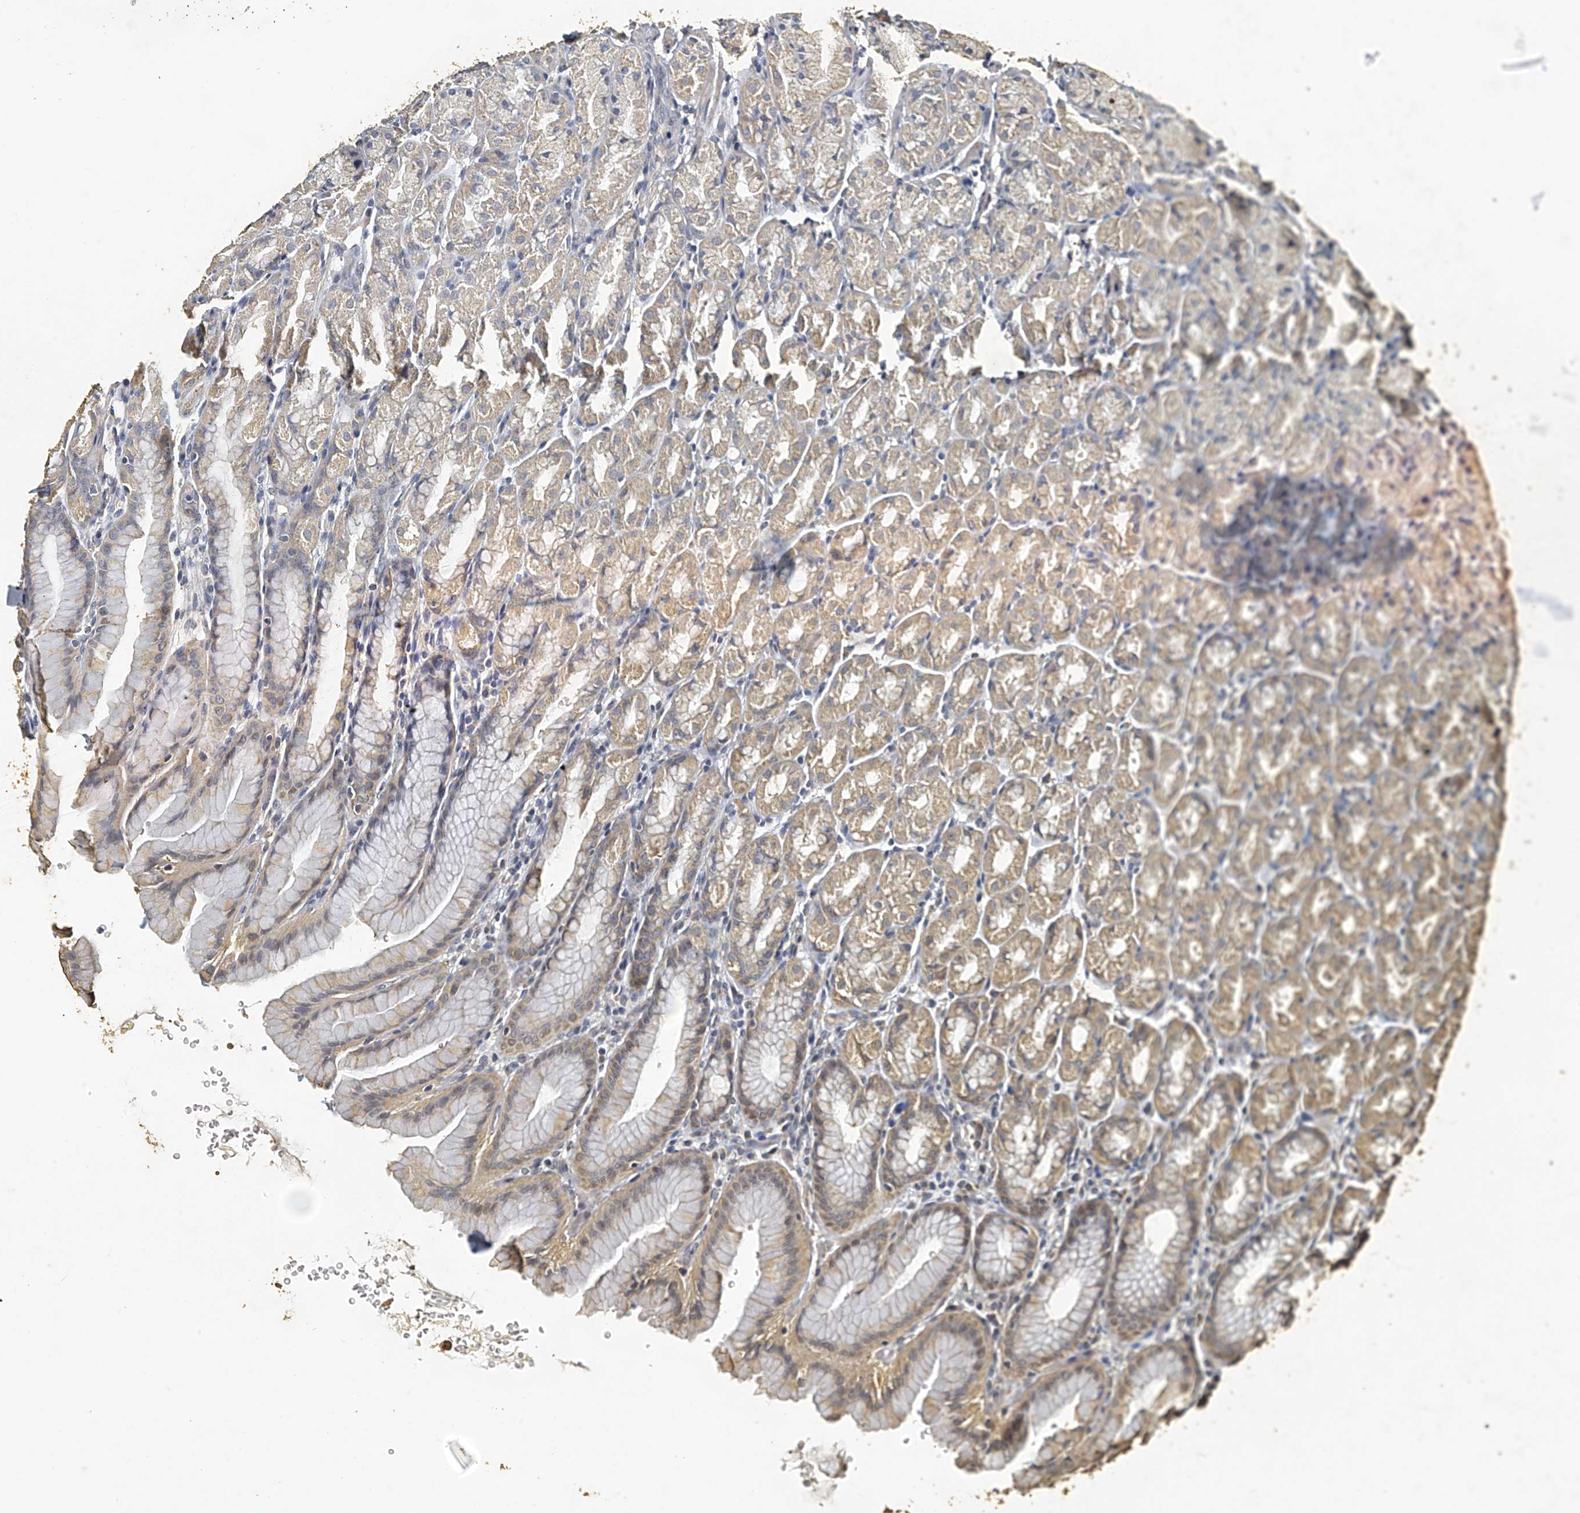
{"staining": {"intensity": "moderate", "quantity": ">75%", "location": "cytoplasmic/membranous"}, "tissue": "stomach", "cell_type": "Glandular cells", "image_type": "normal", "snomed": [{"axis": "morphology", "description": "Normal tissue, NOS"}, {"axis": "topography", "description": "Stomach"}], "caption": "Brown immunohistochemical staining in benign human stomach displays moderate cytoplasmic/membranous expression in approximately >75% of glandular cells.", "gene": "MRPL28", "patient": {"sex": "male", "age": 42}}